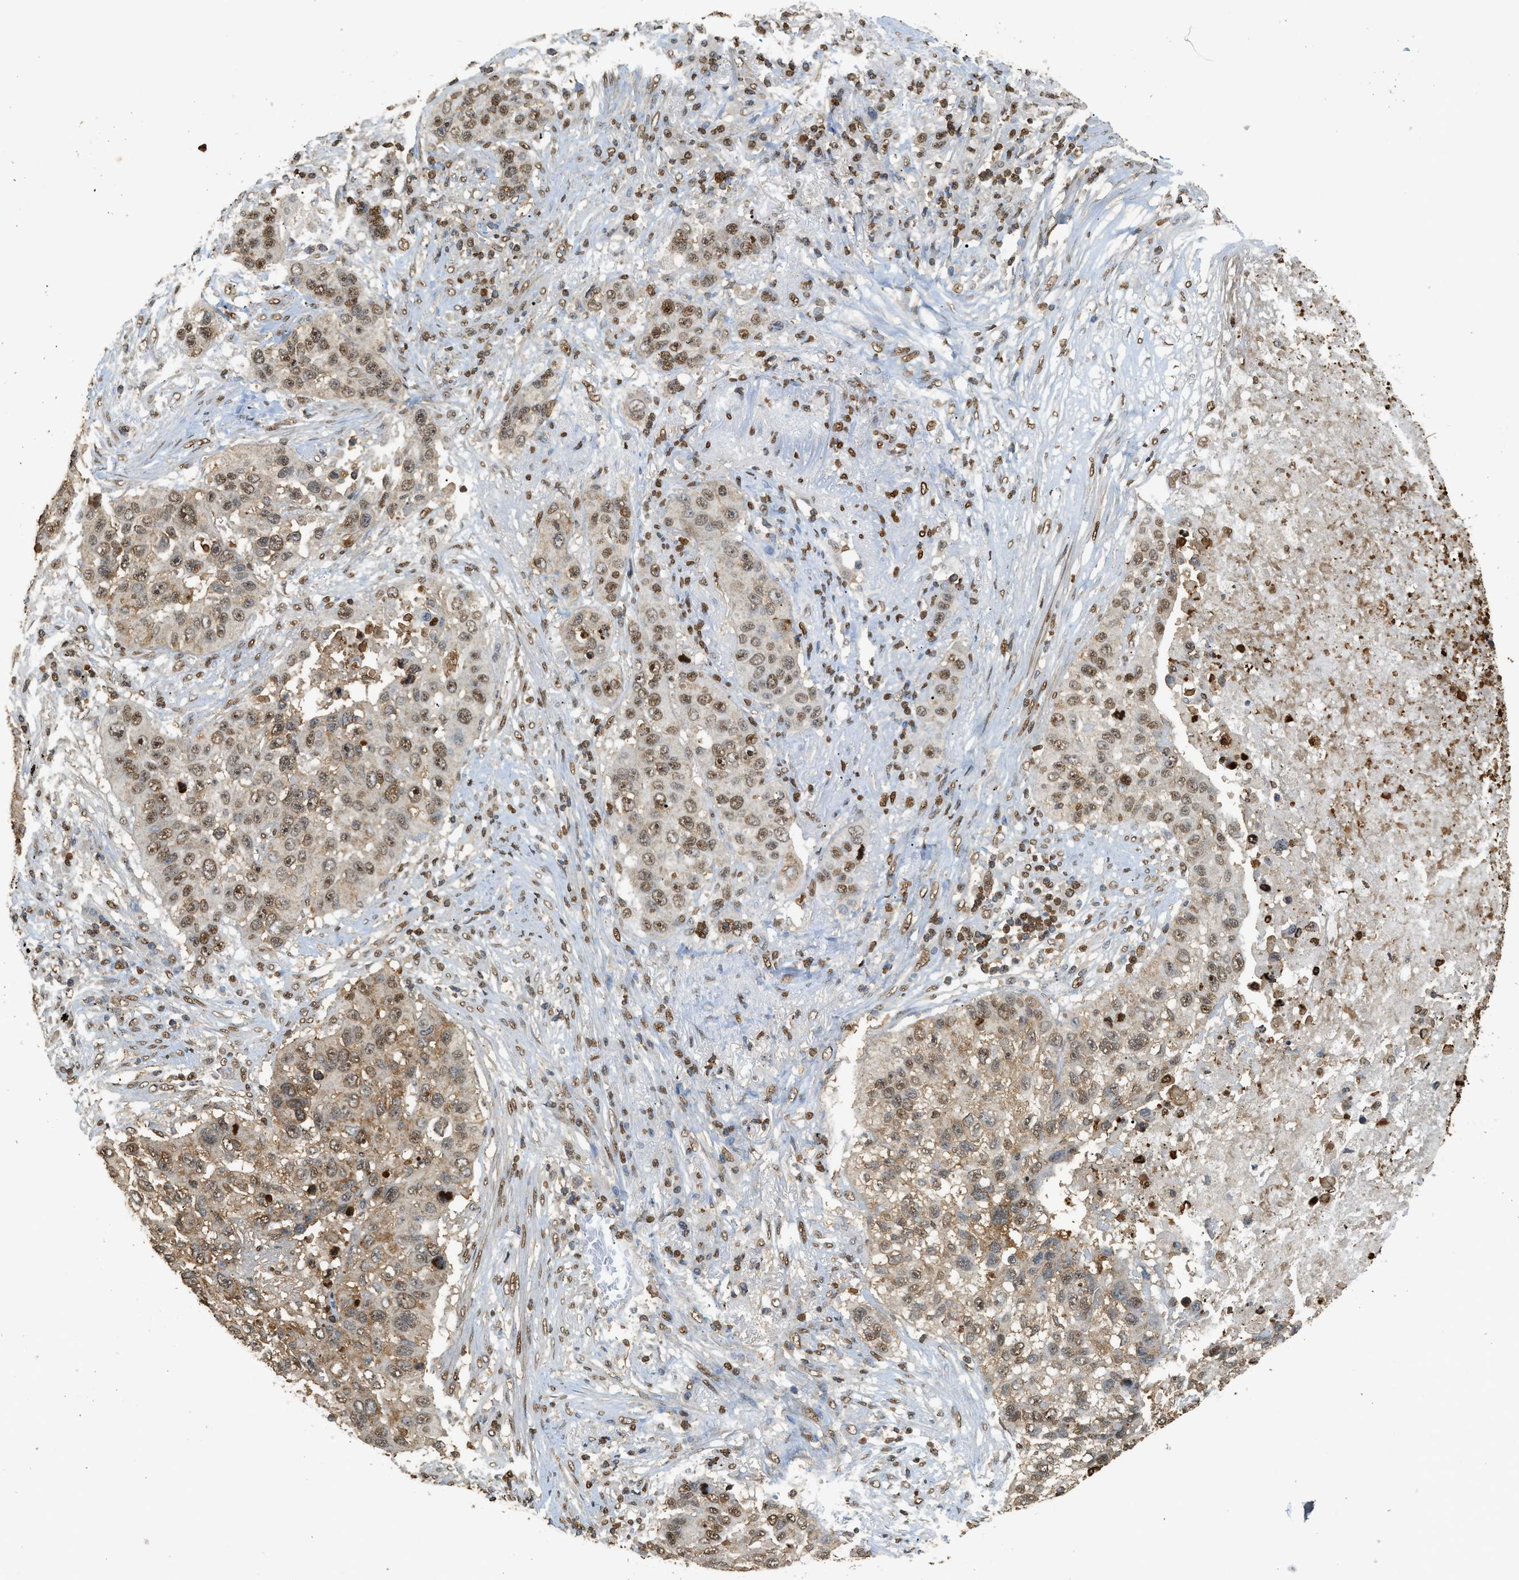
{"staining": {"intensity": "moderate", "quantity": ">75%", "location": "cytoplasmic/membranous,nuclear"}, "tissue": "lung cancer", "cell_type": "Tumor cells", "image_type": "cancer", "snomed": [{"axis": "morphology", "description": "Squamous cell carcinoma, NOS"}, {"axis": "topography", "description": "Lung"}], "caption": "Protein expression analysis of human lung cancer (squamous cell carcinoma) reveals moderate cytoplasmic/membranous and nuclear positivity in about >75% of tumor cells. The staining is performed using DAB brown chromogen to label protein expression. The nuclei are counter-stained blue using hematoxylin.", "gene": "NR5A2", "patient": {"sex": "male", "age": 57}}